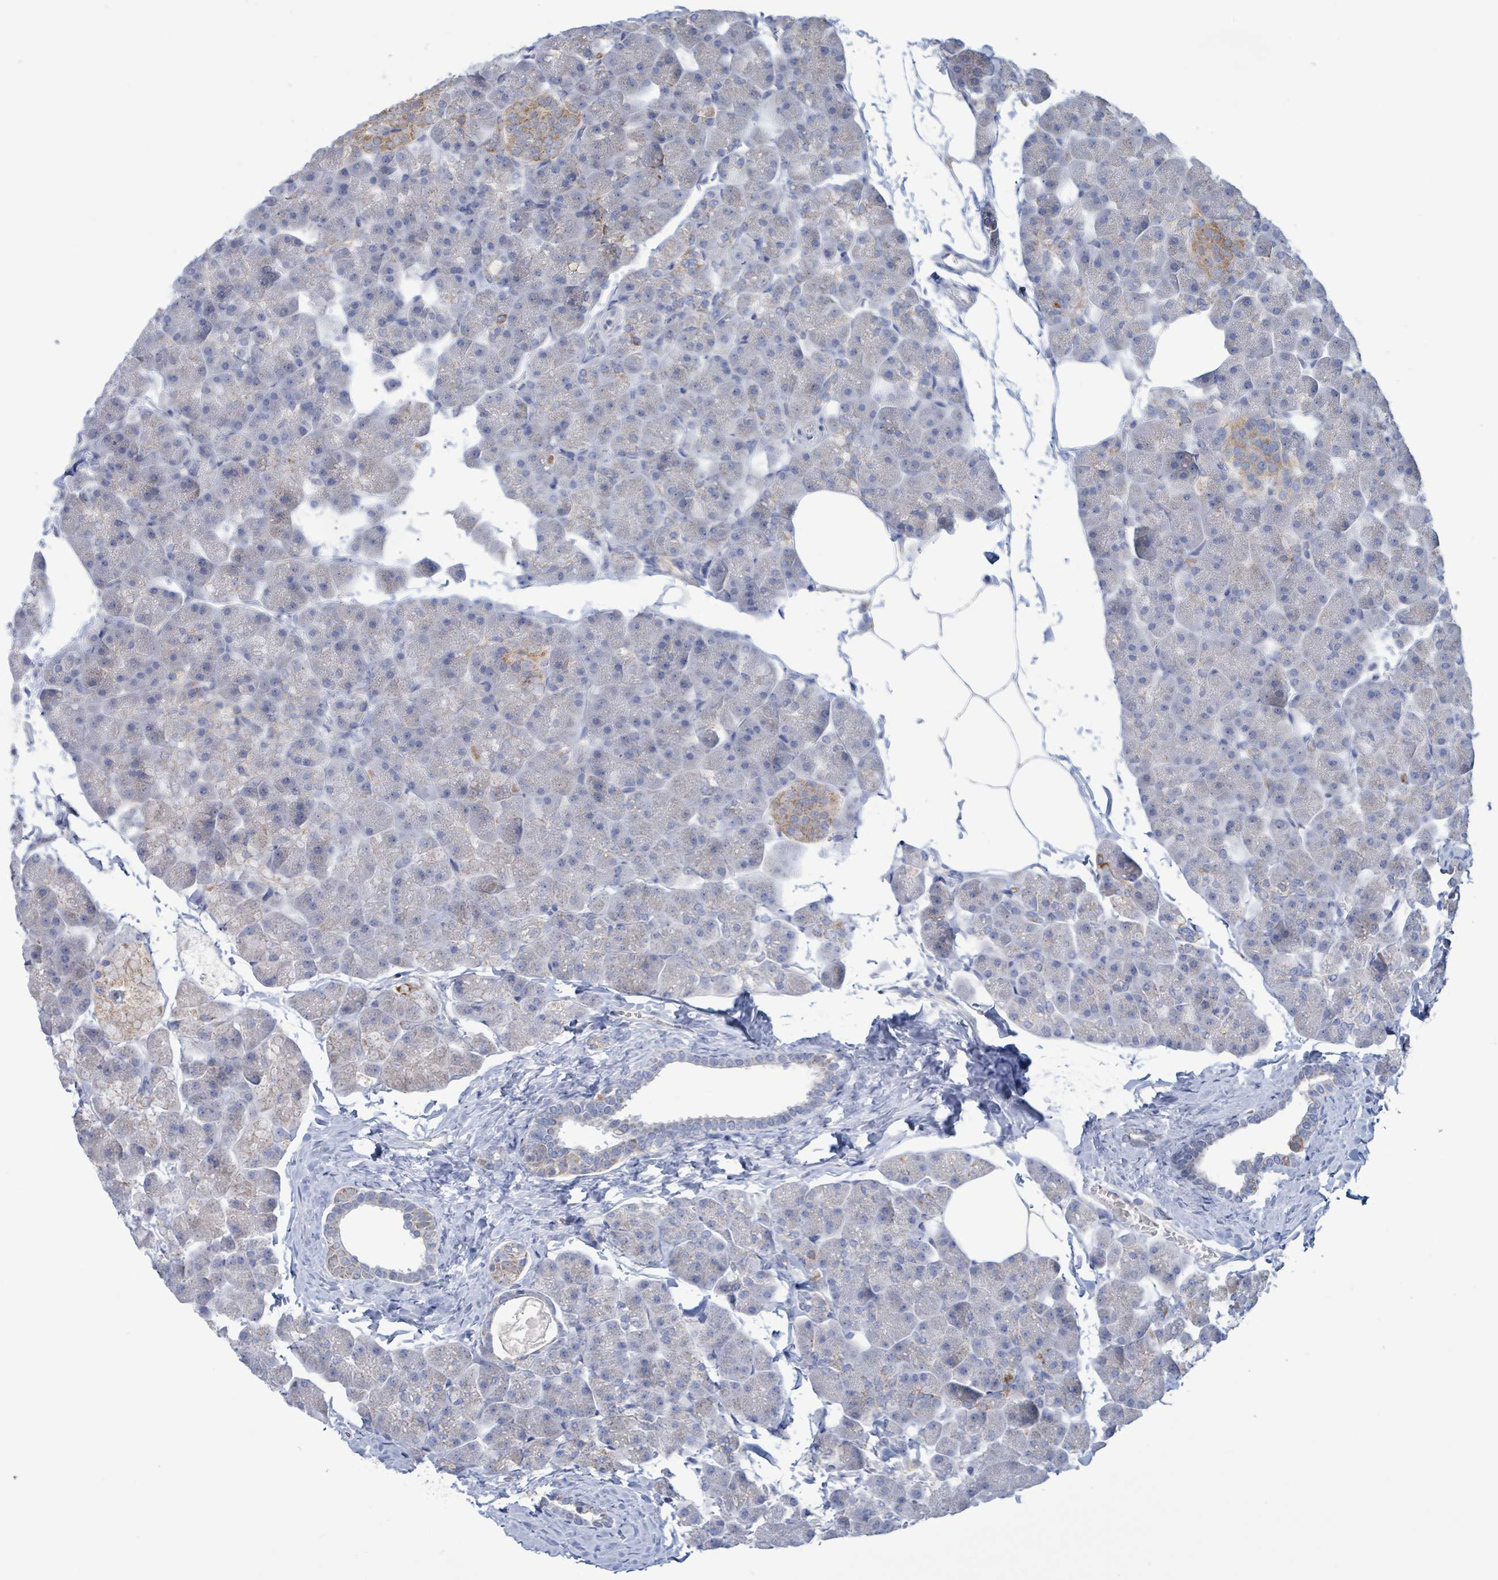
{"staining": {"intensity": "moderate", "quantity": "<25%", "location": "cytoplasmic/membranous"}, "tissue": "pancreas", "cell_type": "Exocrine glandular cells", "image_type": "normal", "snomed": [{"axis": "morphology", "description": "Normal tissue, NOS"}, {"axis": "topography", "description": "Pancreas"}], "caption": "Pancreas stained for a protein shows moderate cytoplasmic/membranous positivity in exocrine glandular cells. (Brightfield microscopy of DAB IHC at high magnification).", "gene": "AKR1C4", "patient": {"sex": "male", "age": 35}}